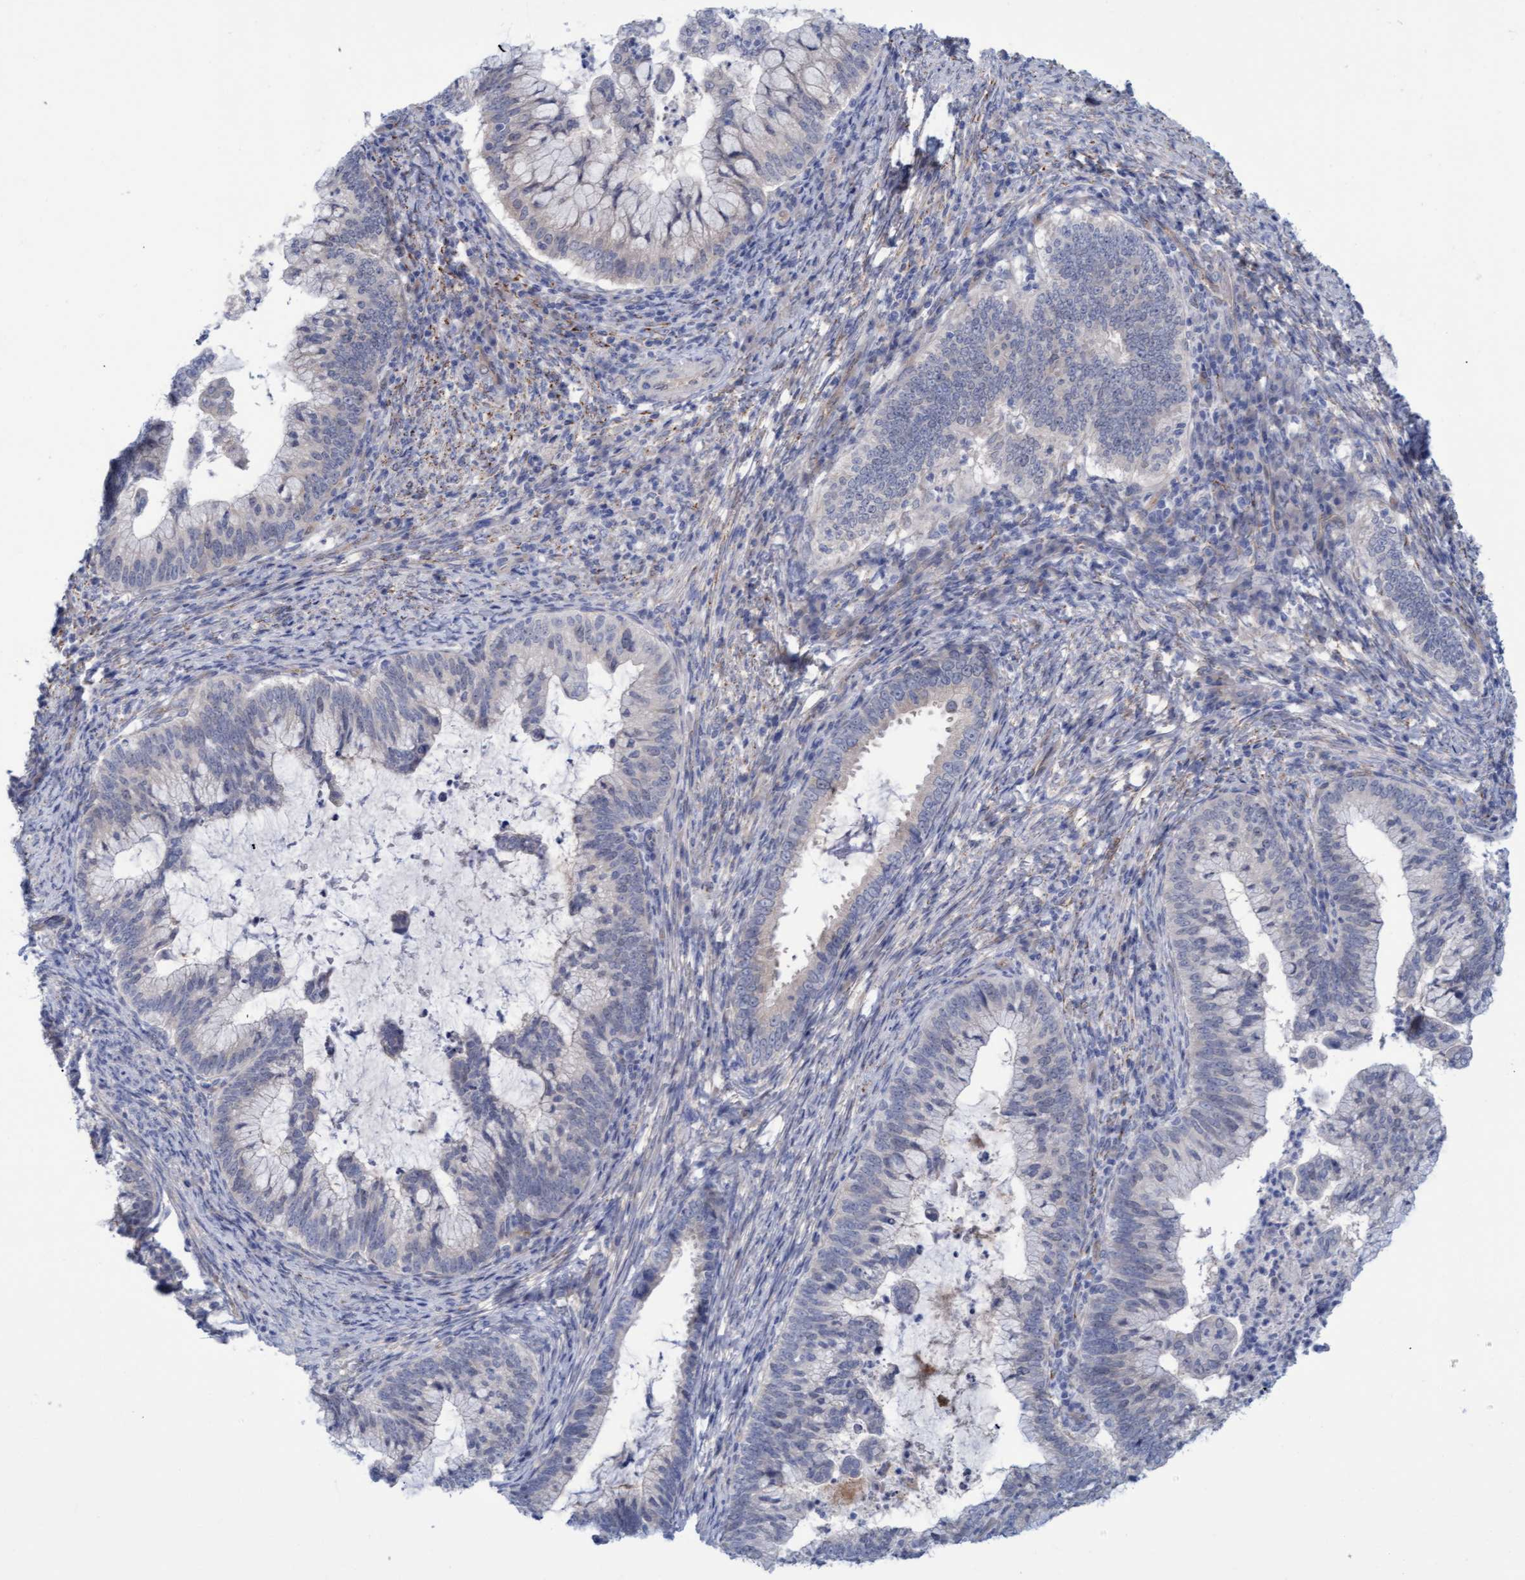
{"staining": {"intensity": "negative", "quantity": "none", "location": "none"}, "tissue": "cervical cancer", "cell_type": "Tumor cells", "image_type": "cancer", "snomed": [{"axis": "morphology", "description": "Adenocarcinoma, NOS"}, {"axis": "topography", "description": "Cervix"}], "caption": "High magnification brightfield microscopy of cervical cancer (adenocarcinoma) stained with DAB (brown) and counterstained with hematoxylin (blue): tumor cells show no significant positivity. The staining was performed using DAB to visualize the protein expression in brown, while the nuclei were stained in blue with hematoxylin (Magnification: 20x).", "gene": "STXBP1", "patient": {"sex": "female", "age": 36}}